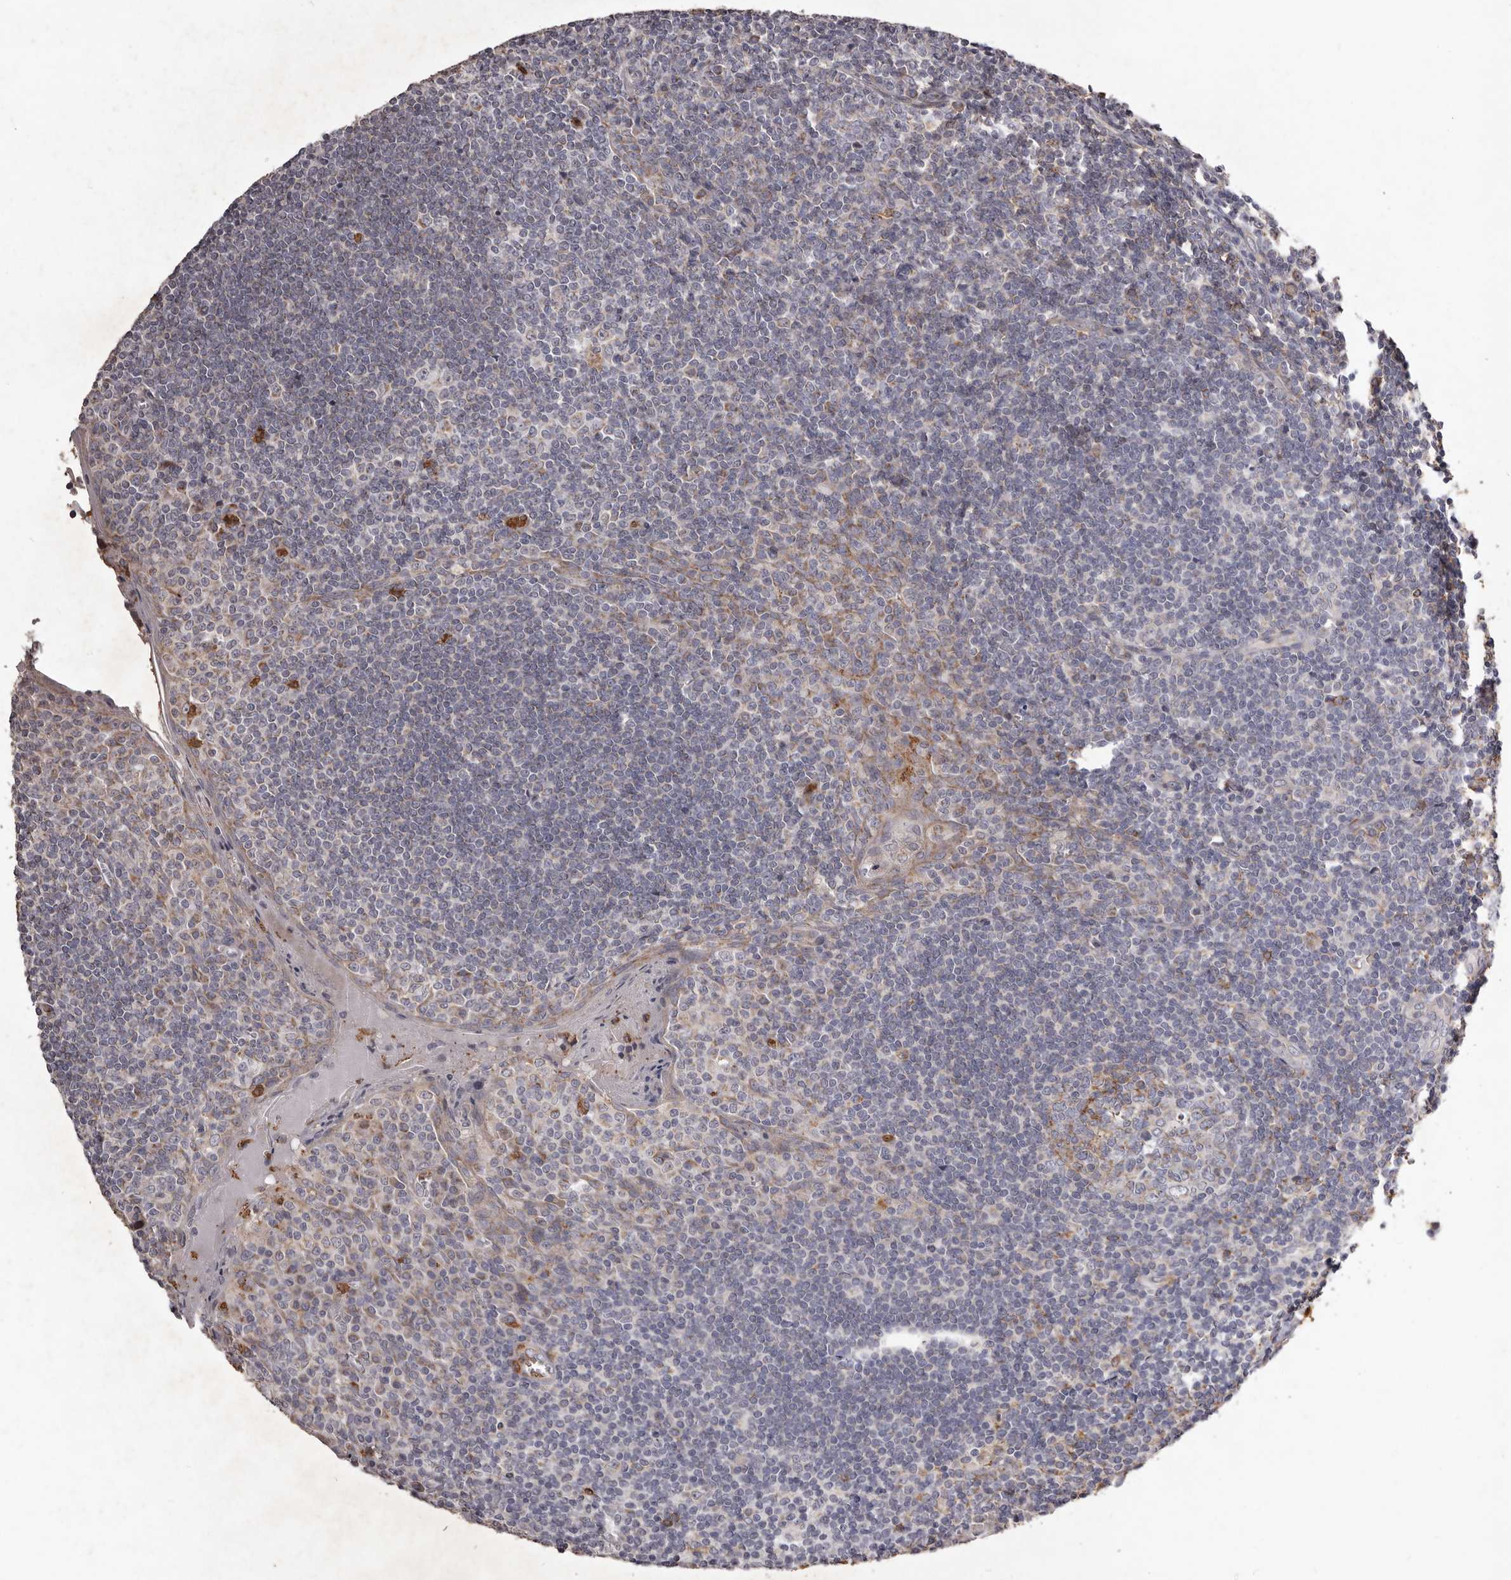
{"staining": {"intensity": "negative", "quantity": "none", "location": "none"}, "tissue": "tonsil", "cell_type": "Germinal center cells", "image_type": "normal", "snomed": [{"axis": "morphology", "description": "Normal tissue, NOS"}, {"axis": "topography", "description": "Tonsil"}], "caption": "Benign tonsil was stained to show a protein in brown. There is no significant staining in germinal center cells. (Immunohistochemistry, brightfield microscopy, high magnification).", "gene": "CXCL14", "patient": {"sex": "male", "age": 27}}